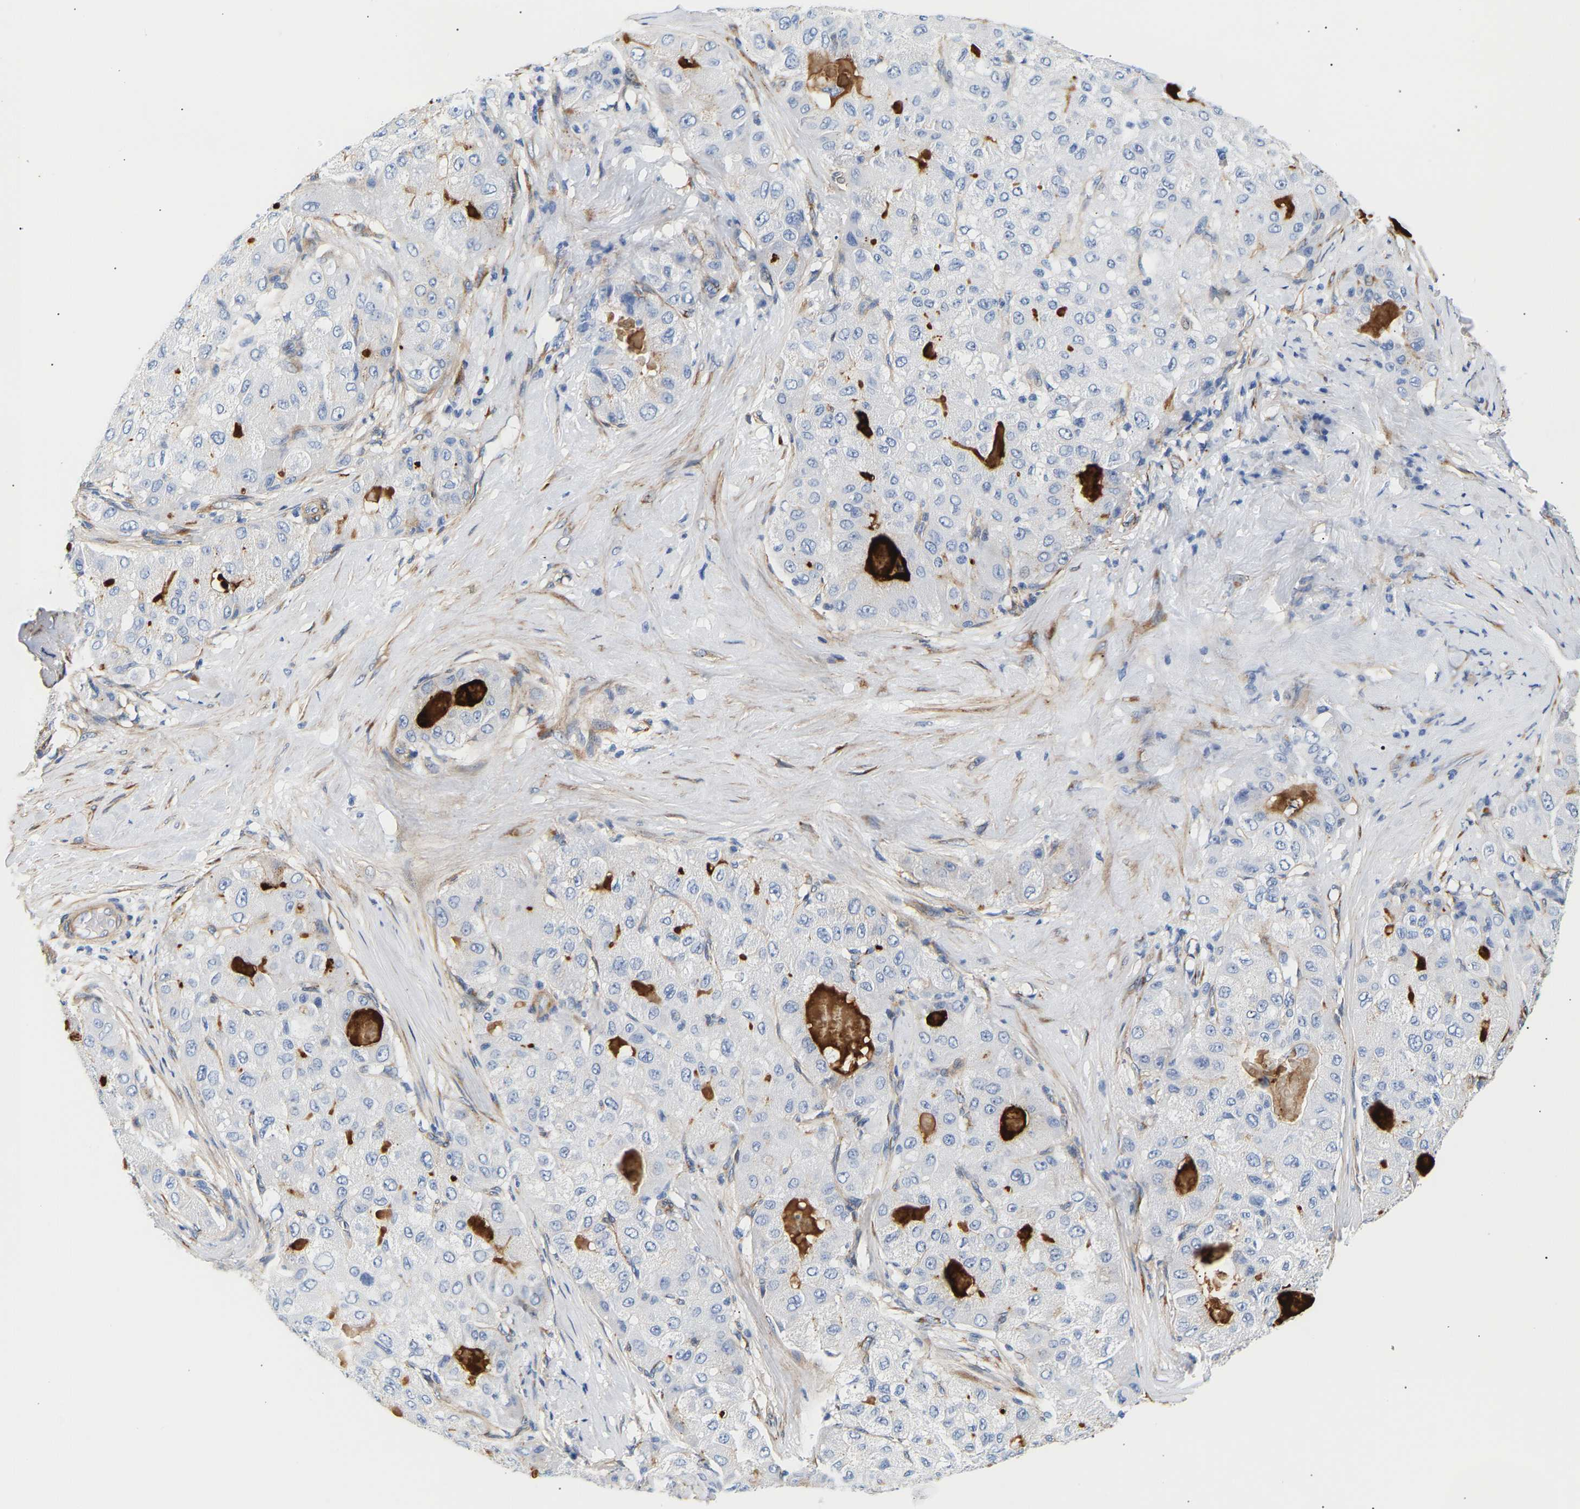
{"staining": {"intensity": "negative", "quantity": "none", "location": "none"}, "tissue": "liver cancer", "cell_type": "Tumor cells", "image_type": "cancer", "snomed": [{"axis": "morphology", "description": "Carcinoma, Hepatocellular, NOS"}, {"axis": "topography", "description": "Liver"}], "caption": "Immunohistochemistry image of hepatocellular carcinoma (liver) stained for a protein (brown), which displays no staining in tumor cells.", "gene": "IGFBP7", "patient": {"sex": "male", "age": 80}}